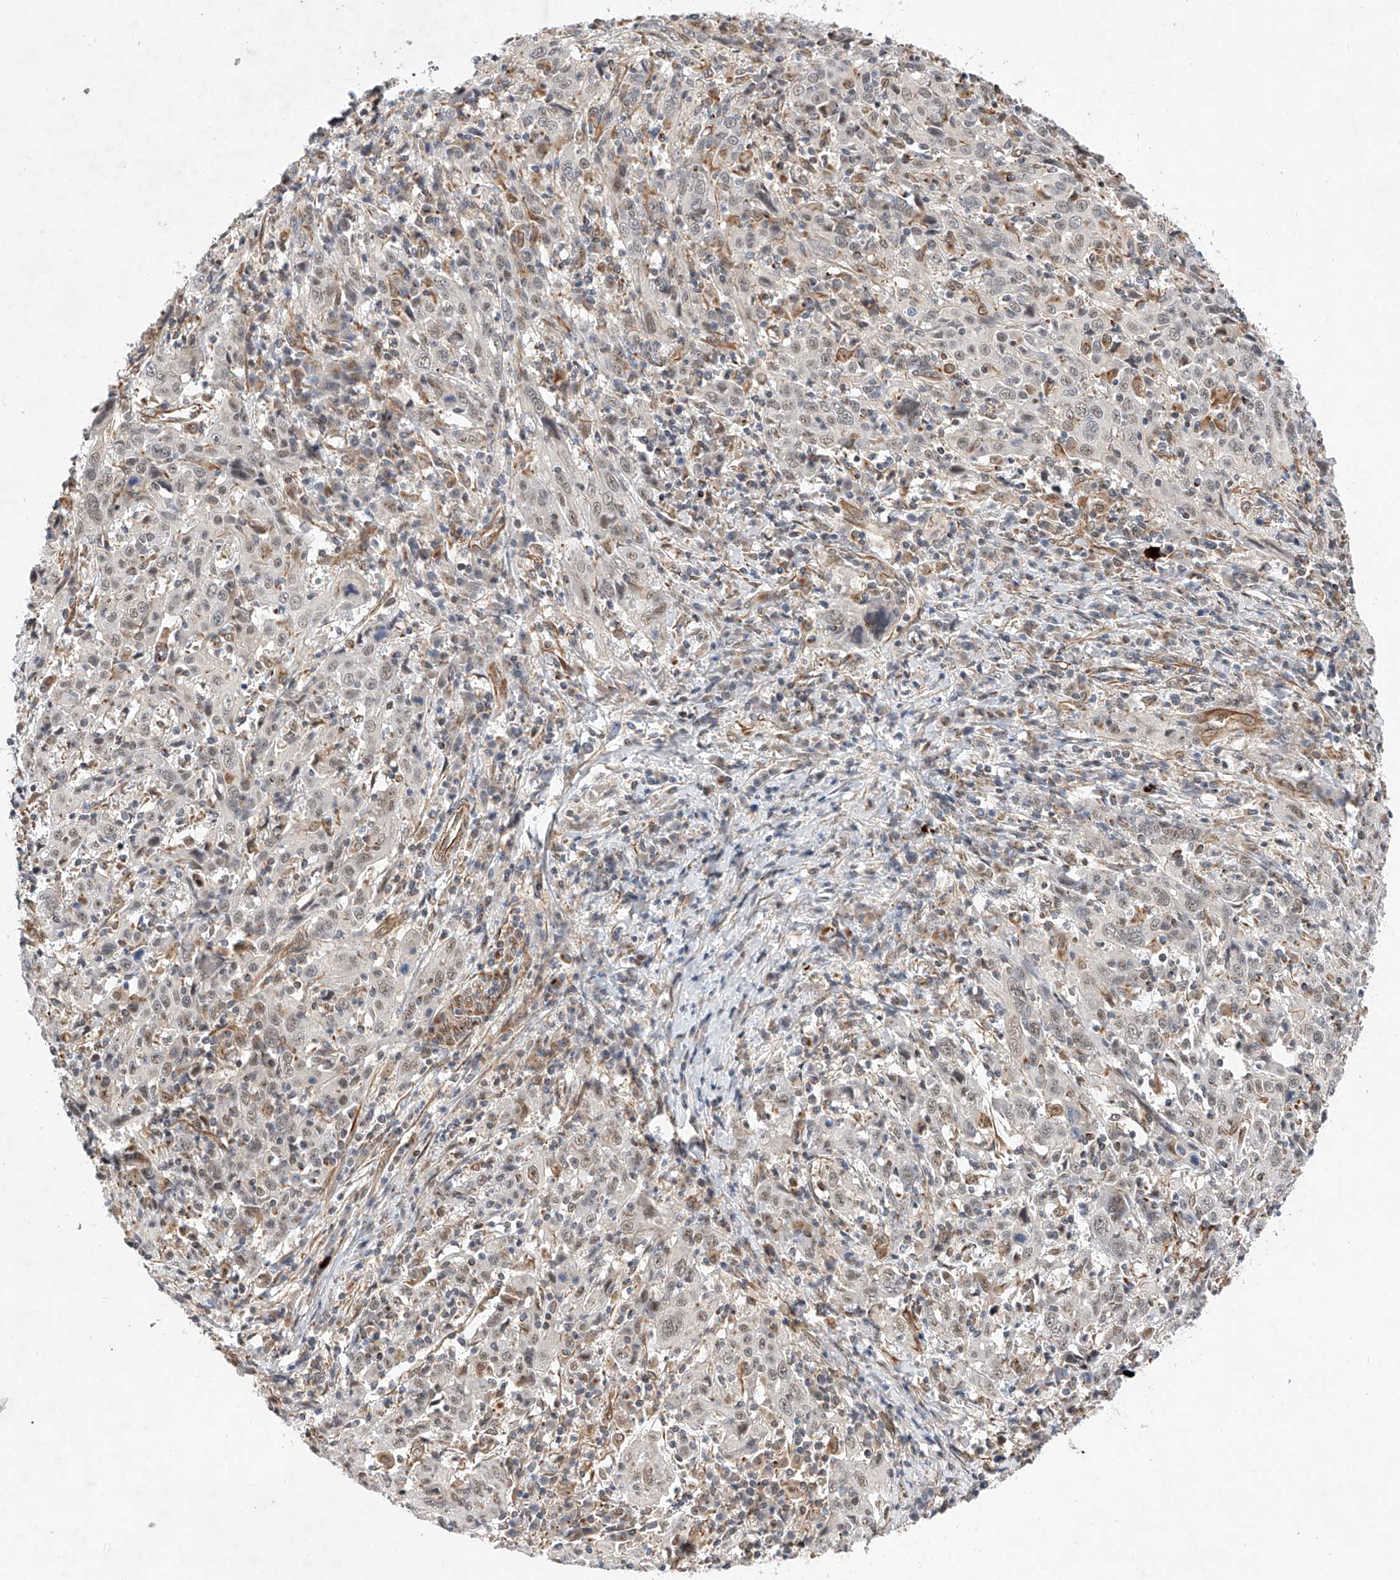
{"staining": {"intensity": "weak", "quantity": "25%-75%", "location": "nuclear"}, "tissue": "cervical cancer", "cell_type": "Tumor cells", "image_type": "cancer", "snomed": [{"axis": "morphology", "description": "Squamous cell carcinoma, NOS"}, {"axis": "topography", "description": "Cervix"}], "caption": "Tumor cells demonstrate low levels of weak nuclear expression in approximately 25%-75% of cells in squamous cell carcinoma (cervical).", "gene": "AMD1", "patient": {"sex": "female", "age": 46}}